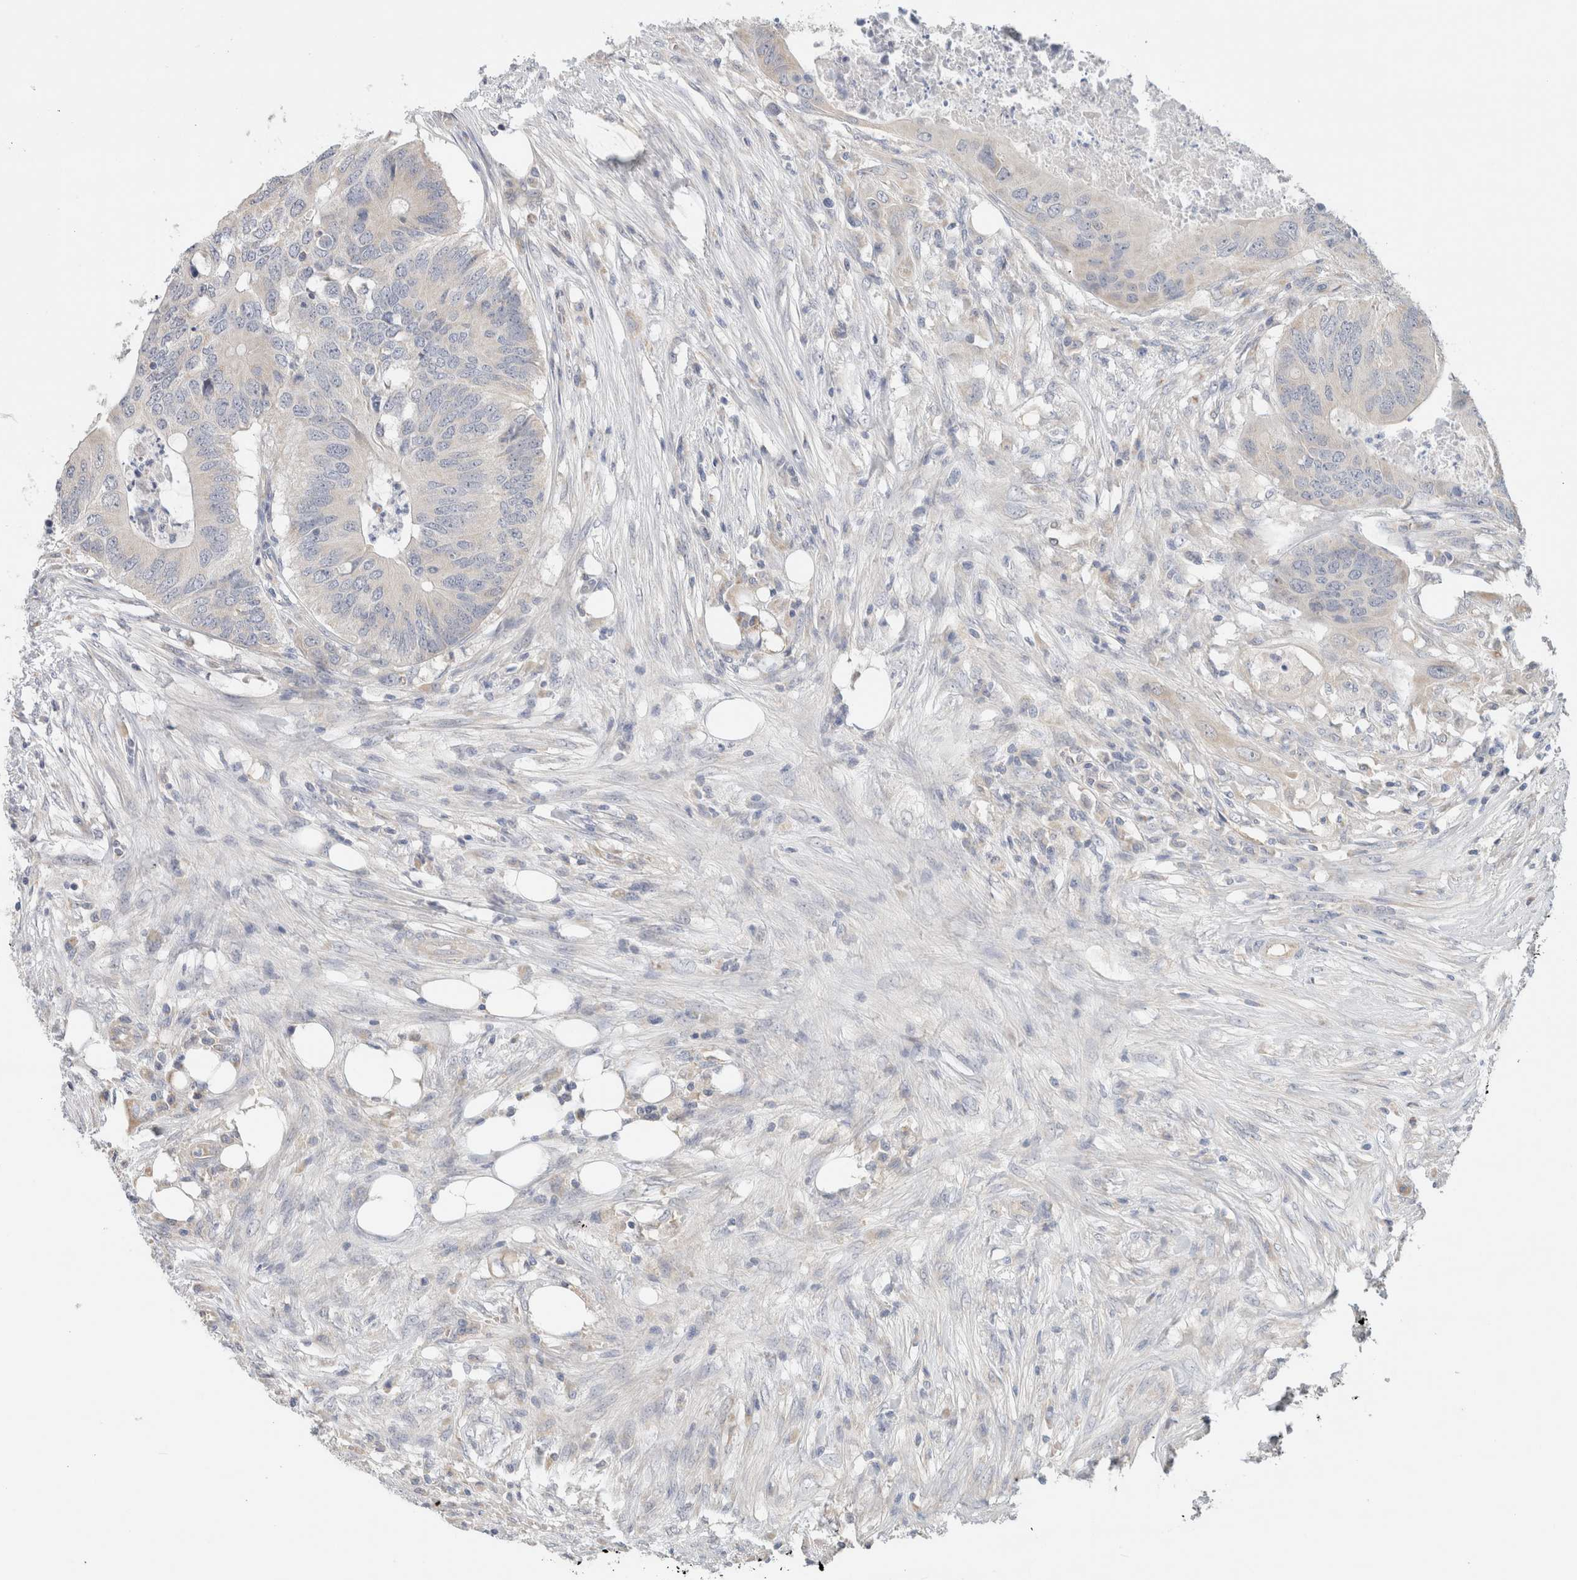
{"staining": {"intensity": "negative", "quantity": "none", "location": "none"}, "tissue": "colorectal cancer", "cell_type": "Tumor cells", "image_type": "cancer", "snomed": [{"axis": "morphology", "description": "Adenocarcinoma, NOS"}, {"axis": "topography", "description": "Colon"}], "caption": "IHC of human colorectal adenocarcinoma shows no expression in tumor cells.", "gene": "CA13", "patient": {"sex": "male", "age": 71}}